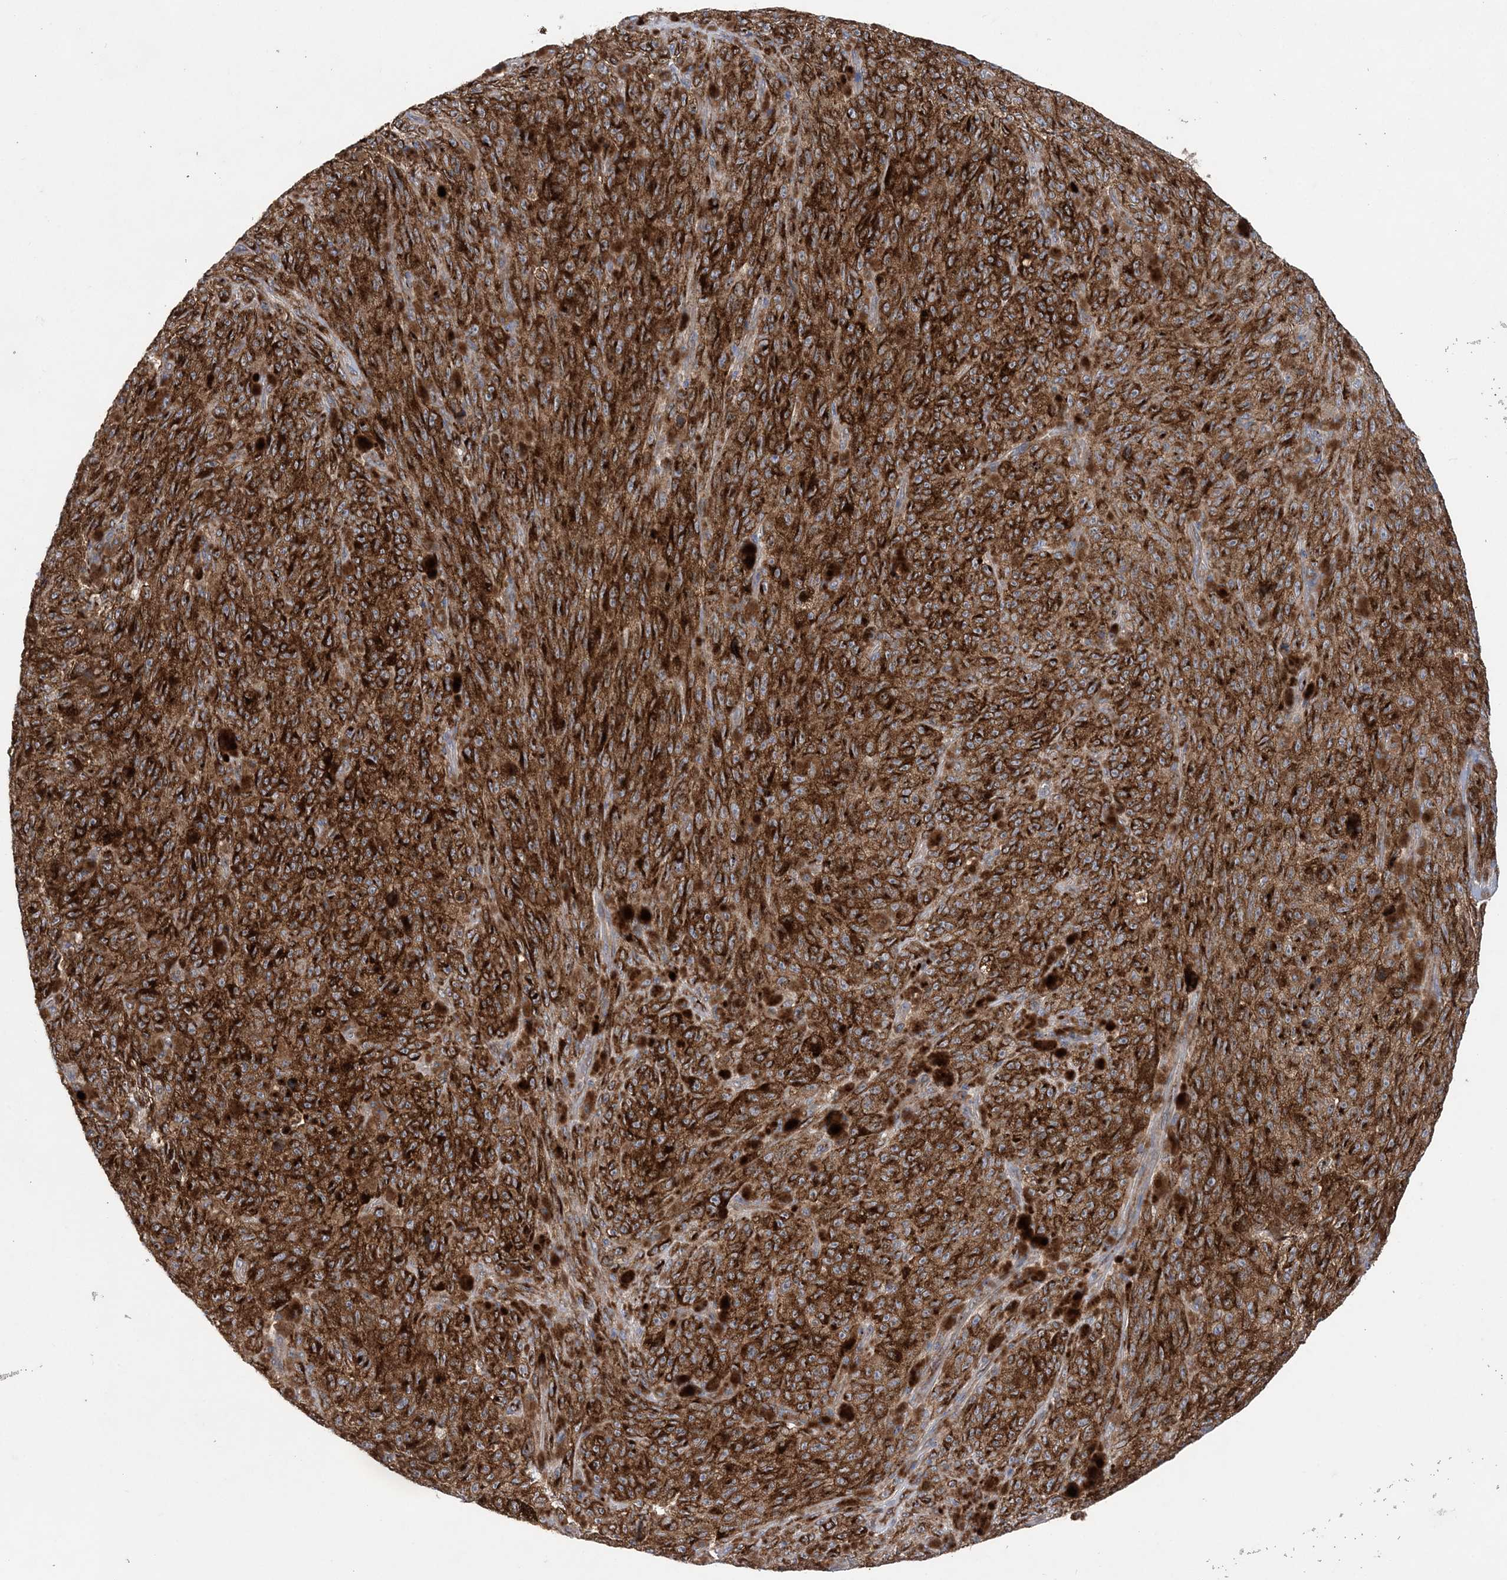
{"staining": {"intensity": "strong", "quantity": ">75%", "location": "cytoplasmic/membranous"}, "tissue": "melanoma", "cell_type": "Tumor cells", "image_type": "cancer", "snomed": [{"axis": "morphology", "description": "Malignant melanoma, NOS"}, {"axis": "topography", "description": "Skin"}], "caption": "Tumor cells demonstrate high levels of strong cytoplasmic/membranous staining in about >75% of cells in human malignant melanoma.", "gene": "PTTG1IP", "patient": {"sex": "female", "age": 82}}